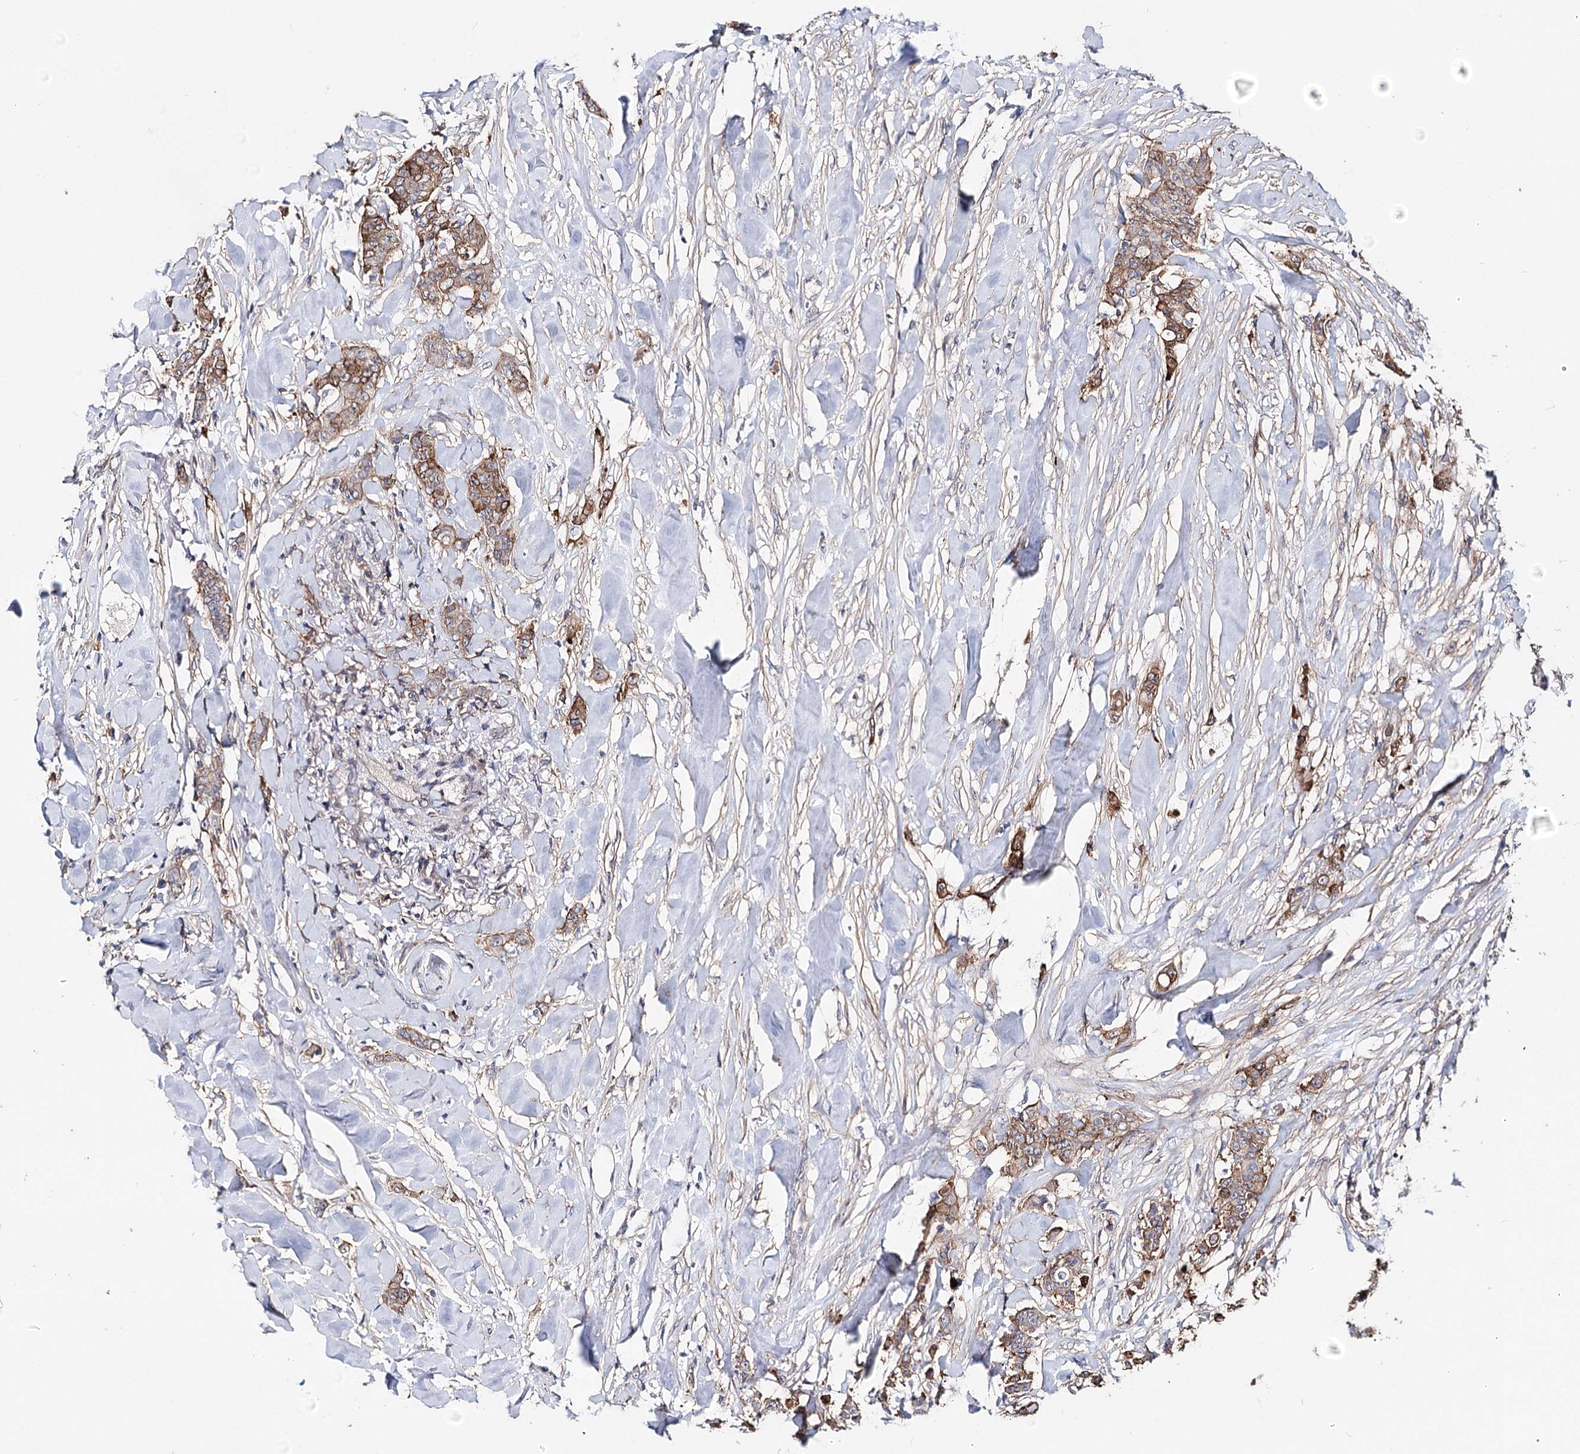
{"staining": {"intensity": "moderate", "quantity": ">75%", "location": "cytoplasmic/membranous"}, "tissue": "breast cancer", "cell_type": "Tumor cells", "image_type": "cancer", "snomed": [{"axis": "morphology", "description": "Duct carcinoma"}, {"axis": "topography", "description": "Breast"}], "caption": "Immunohistochemistry (IHC) of breast intraductal carcinoma displays medium levels of moderate cytoplasmic/membranous positivity in about >75% of tumor cells.", "gene": "TMEM218", "patient": {"sex": "female", "age": 40}}